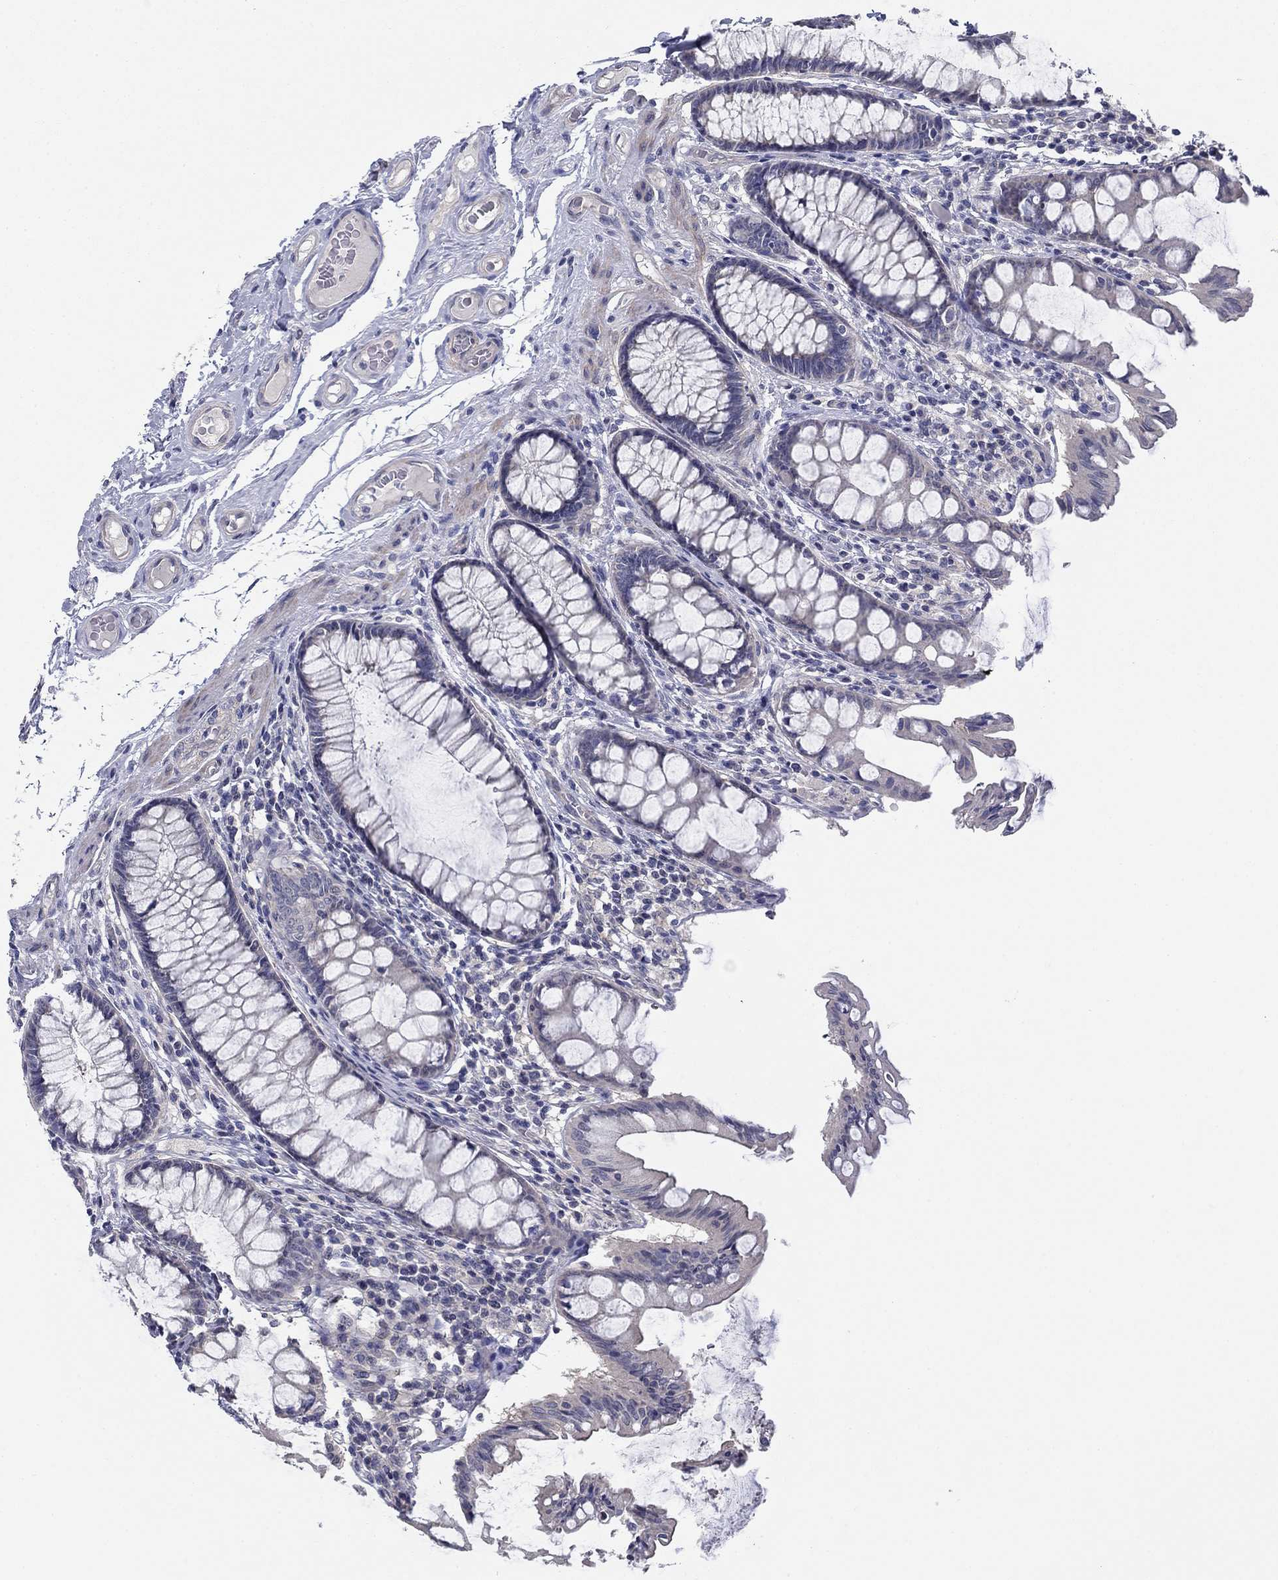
{"staining": {"intensity": "negative", "quantity": "none", "location": "none"}, "tissue": "colon", "cell_type": "Endothelial cells", "image_type": "normal", "snomed": [{"axis": "morphology", "description": "Normal tissue, NOS"}, {"axis": "topography", "description": "Colon"}], "caption": "A histopathology image of human colon is negative for staining in endothelial cells. The staining was performed using DAB to visualize the protein expression in brown, while the nuclei were stained in blue with hematoxylin (Magnification: 20x).", "gene": "GRK7", "patient": {"sex": "female", "age": 65}}